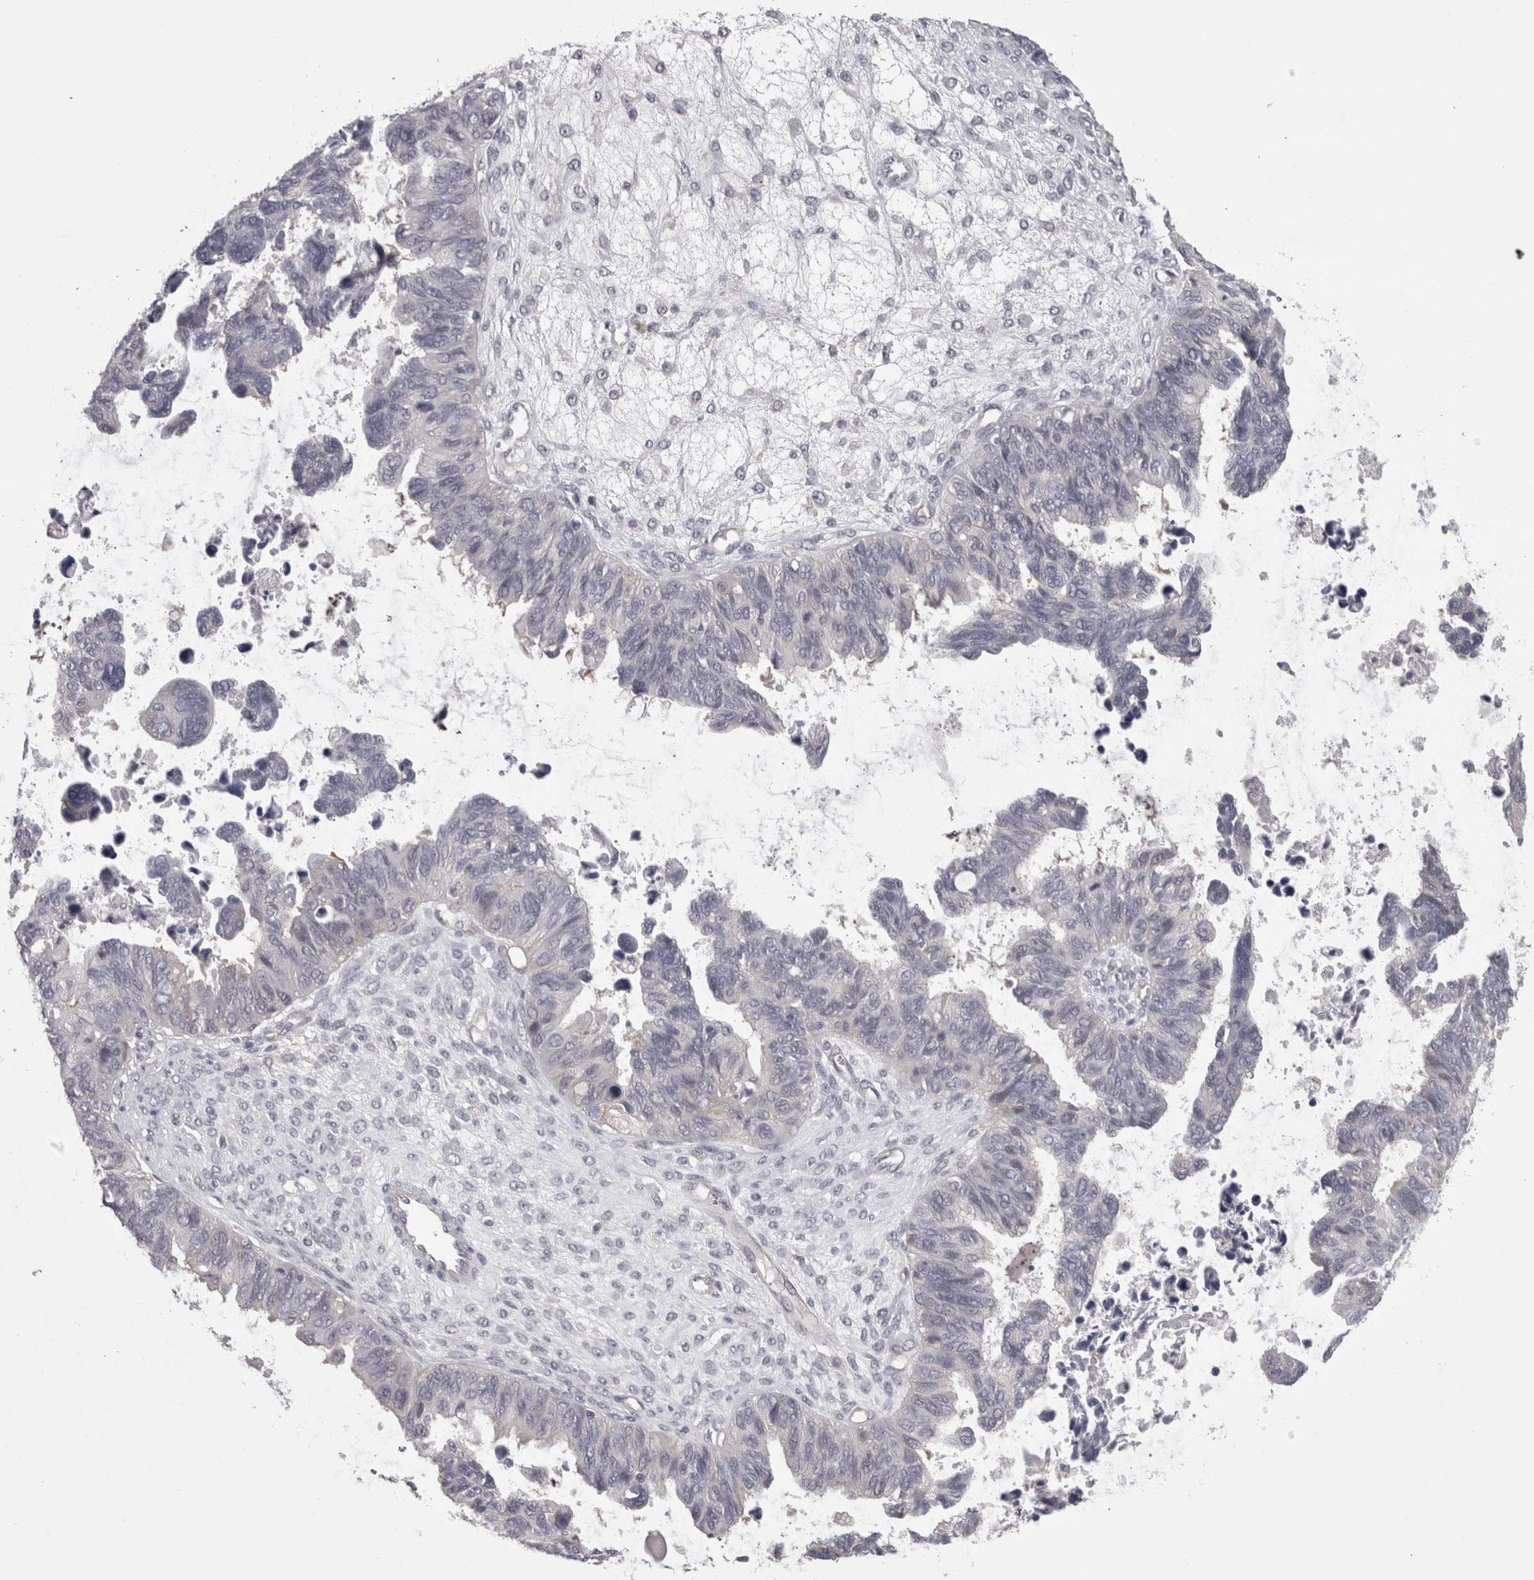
{"staining": {"intensity": "weak", "quantity": "<25%", "location": "cytoplasmic/membranous"}, "tissue": "ovarian cancer", "cell_type": "Tumor cells", "image_type": "cancer", "snomed": [{"axis": "morphology", "description": "Cystadenocarcinoma, serous, NOS"}, {"axis": "topography", "description": "Ovary"}], "caption": "Tumor cells show no significant protein positivity in ovarian serous cystadenocarcinoma.", "gene": "LYZL6", "patient": {"sex": "female", "age": 79}}